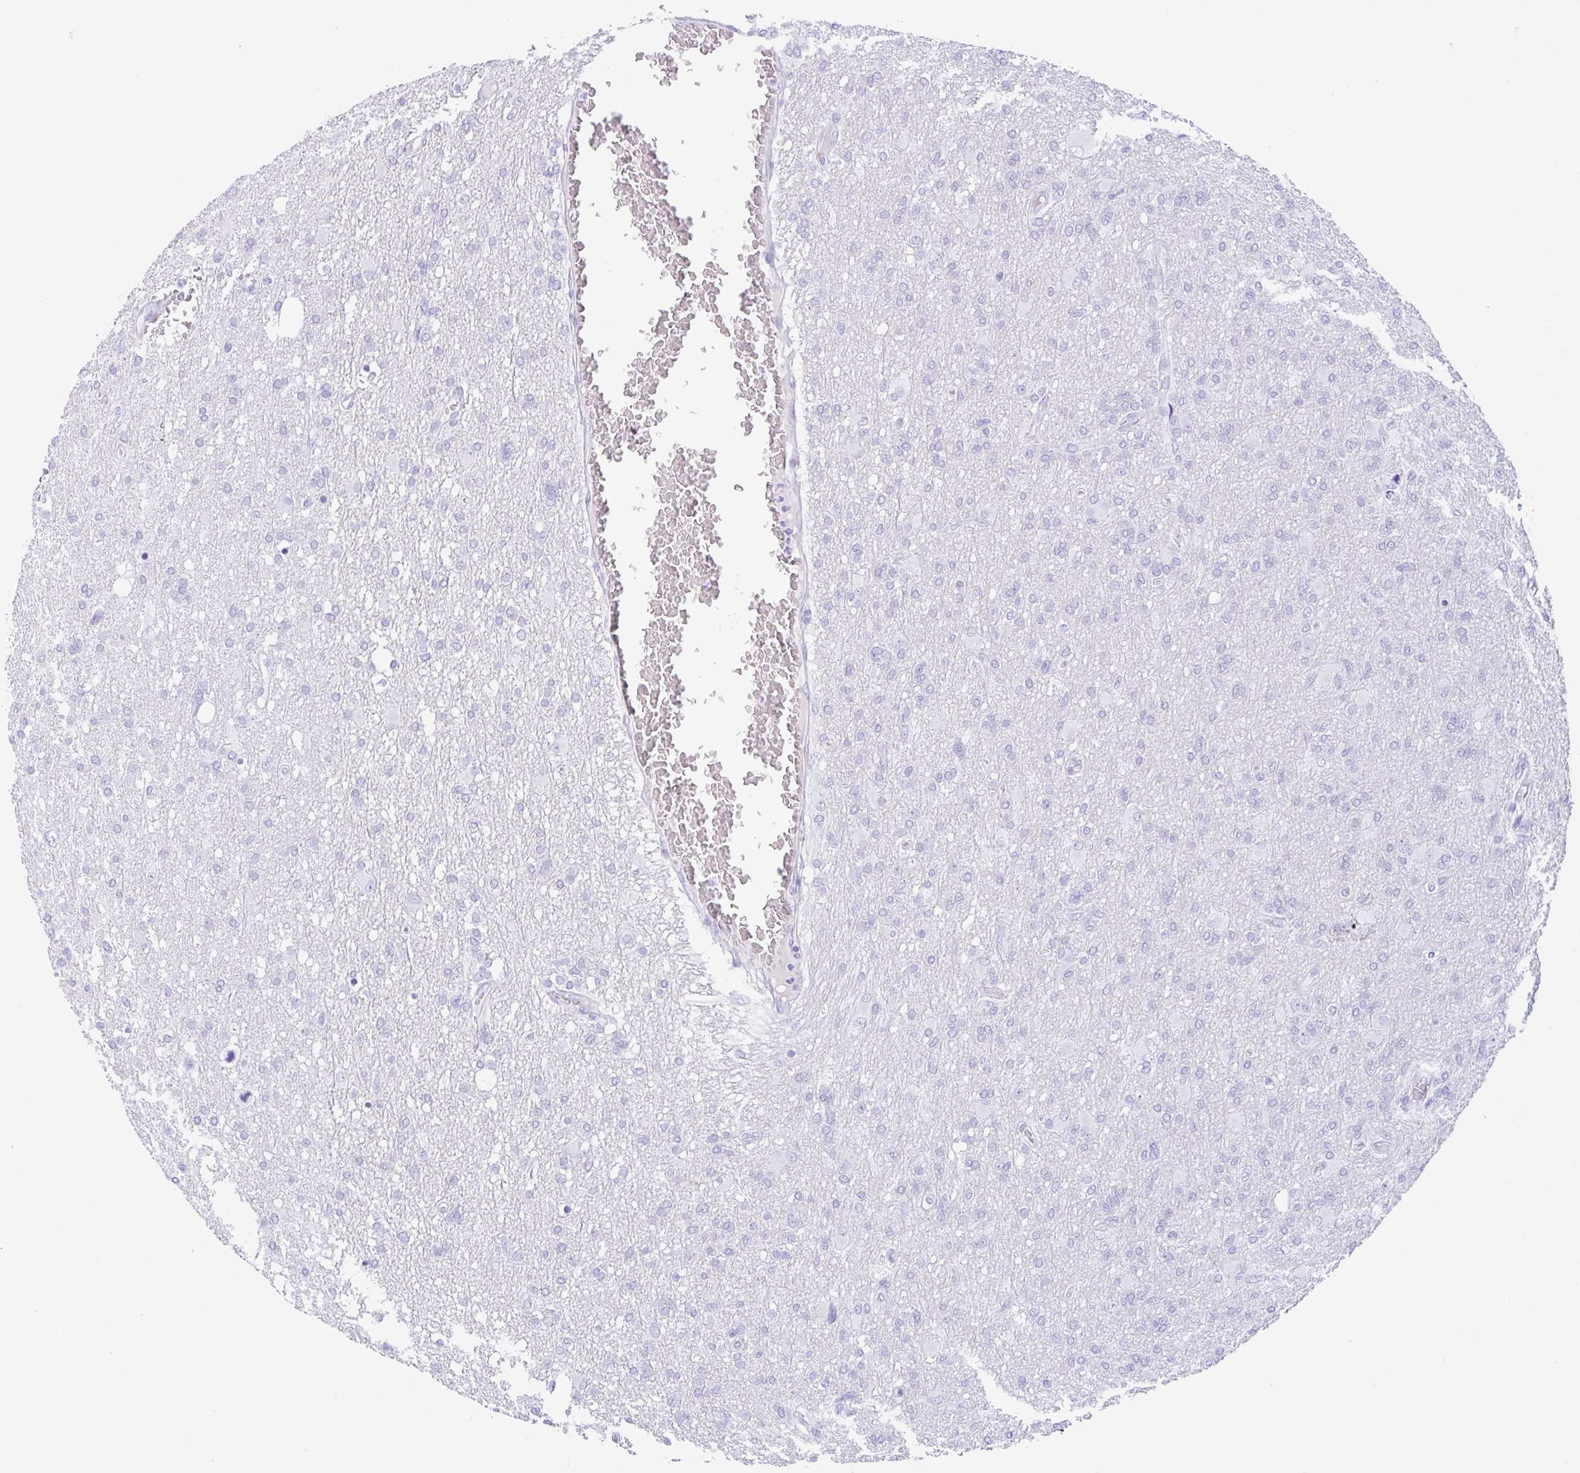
{"staining": {"intensity": "negative", "quantity": "none", "location": "none"}, "tissue": "glioma", "cell_type": "Tumor cells", "image_type": "cancer", "snomed": [{"axis": "morphology", "description": "Glioma, malignant, High grade"}, {"axis": "topography", "description": "Brain"}], "caption": "IHC photomicrograph of human malignant glioma (high-grade) stained for a protein (brown), which shows no staining in tumor cells.", "gene": "CPA1", "patient": {"sex": "male", "age": 61}}